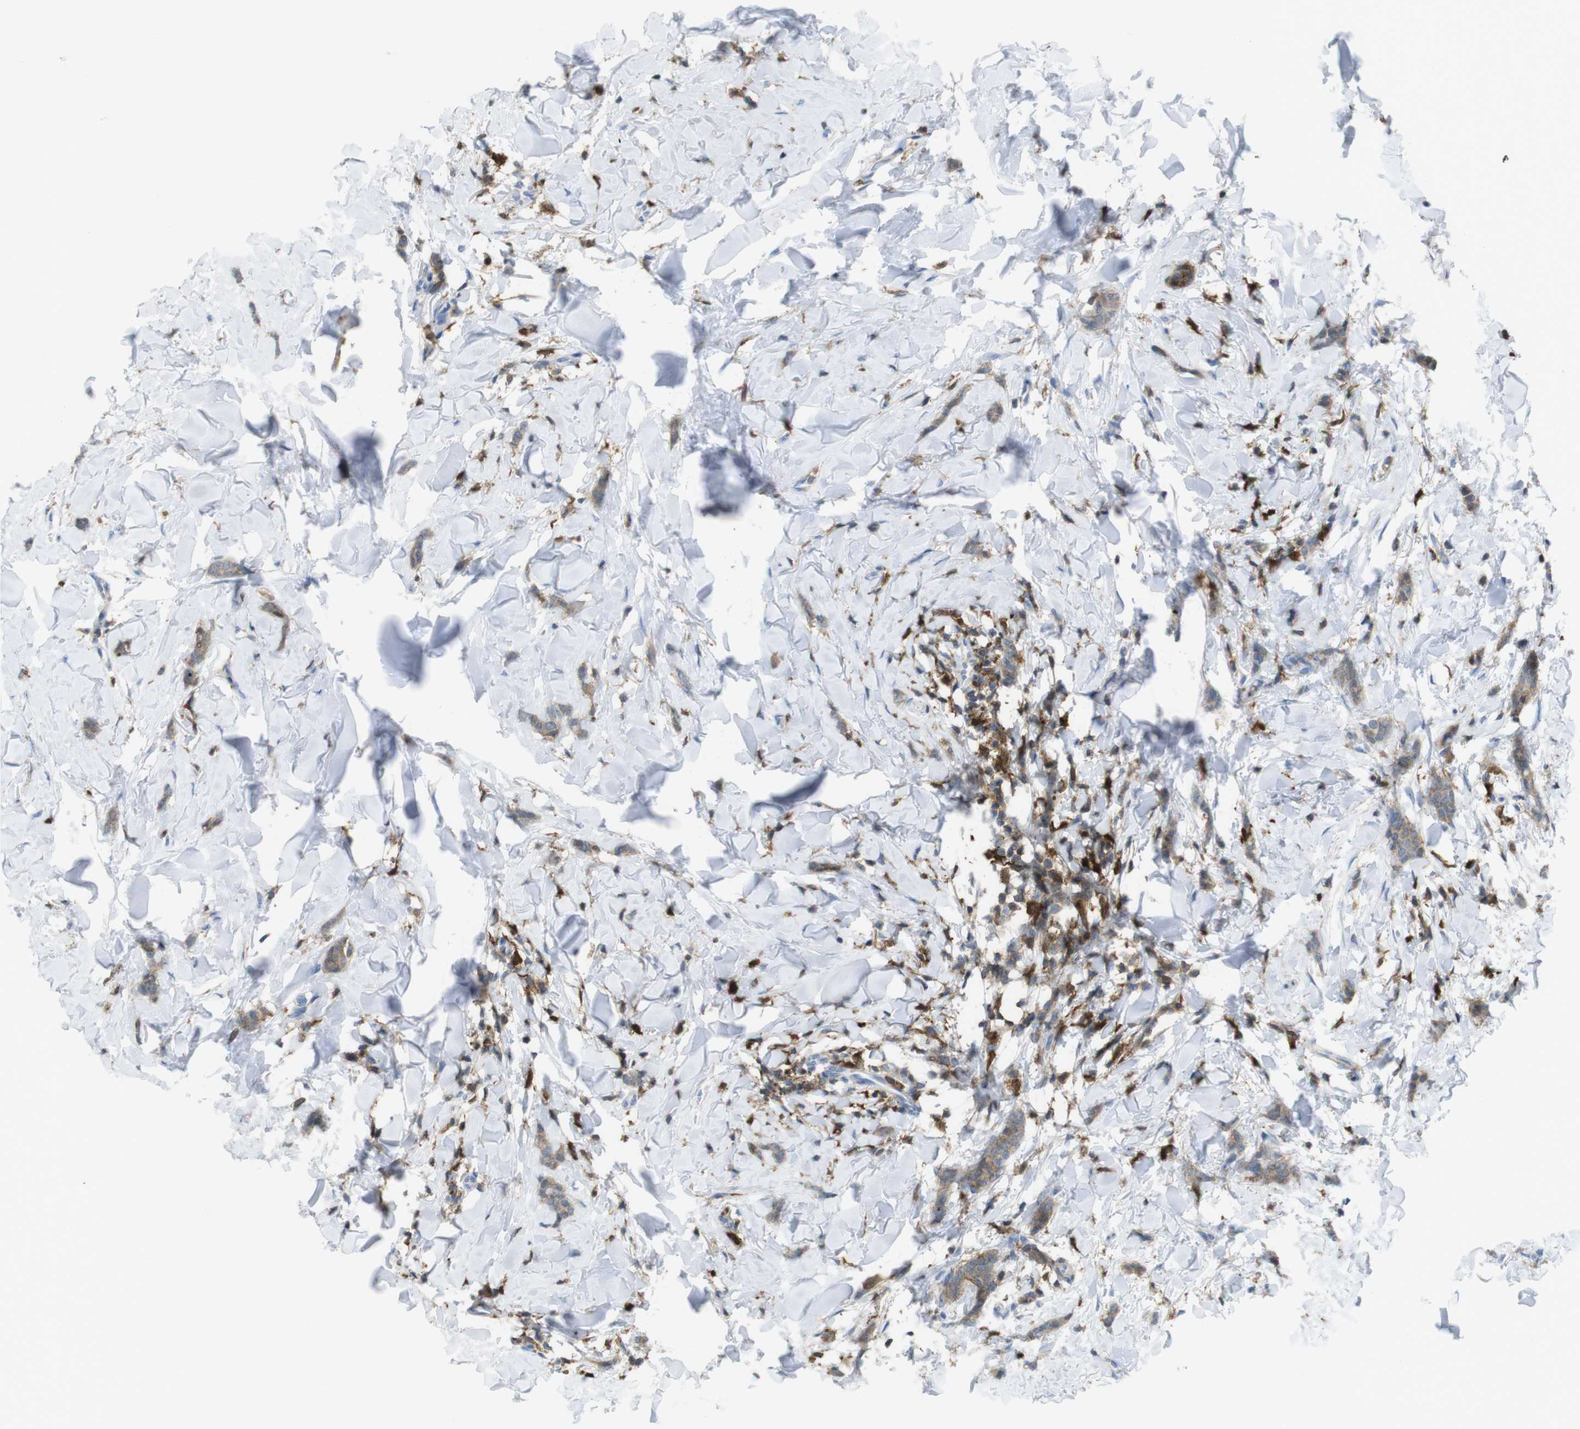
{"staining": {"intensity": "moderate", "quantity": ">75%", "location": "cytoplasmic/membranous"}, "tissue": "breast cancer", "cell_type": "Tumor cells", "image_type": "cancer", "snomed": [{"axis": "morphology", "description": "Lobular carcinoma"}, {"axis": "topography", "description": "Skin"}, {"axis": "topography", "description": "Breast"}], "caption": "About >75% of tumor cells in human lobular carcinoma (breast) show moderate cytoplasmic/membranous protein positivity as visualized by brown immunohistochemical staining.", "gene": "PRKCD", "patient": {"sex": "female", "age": 46}}